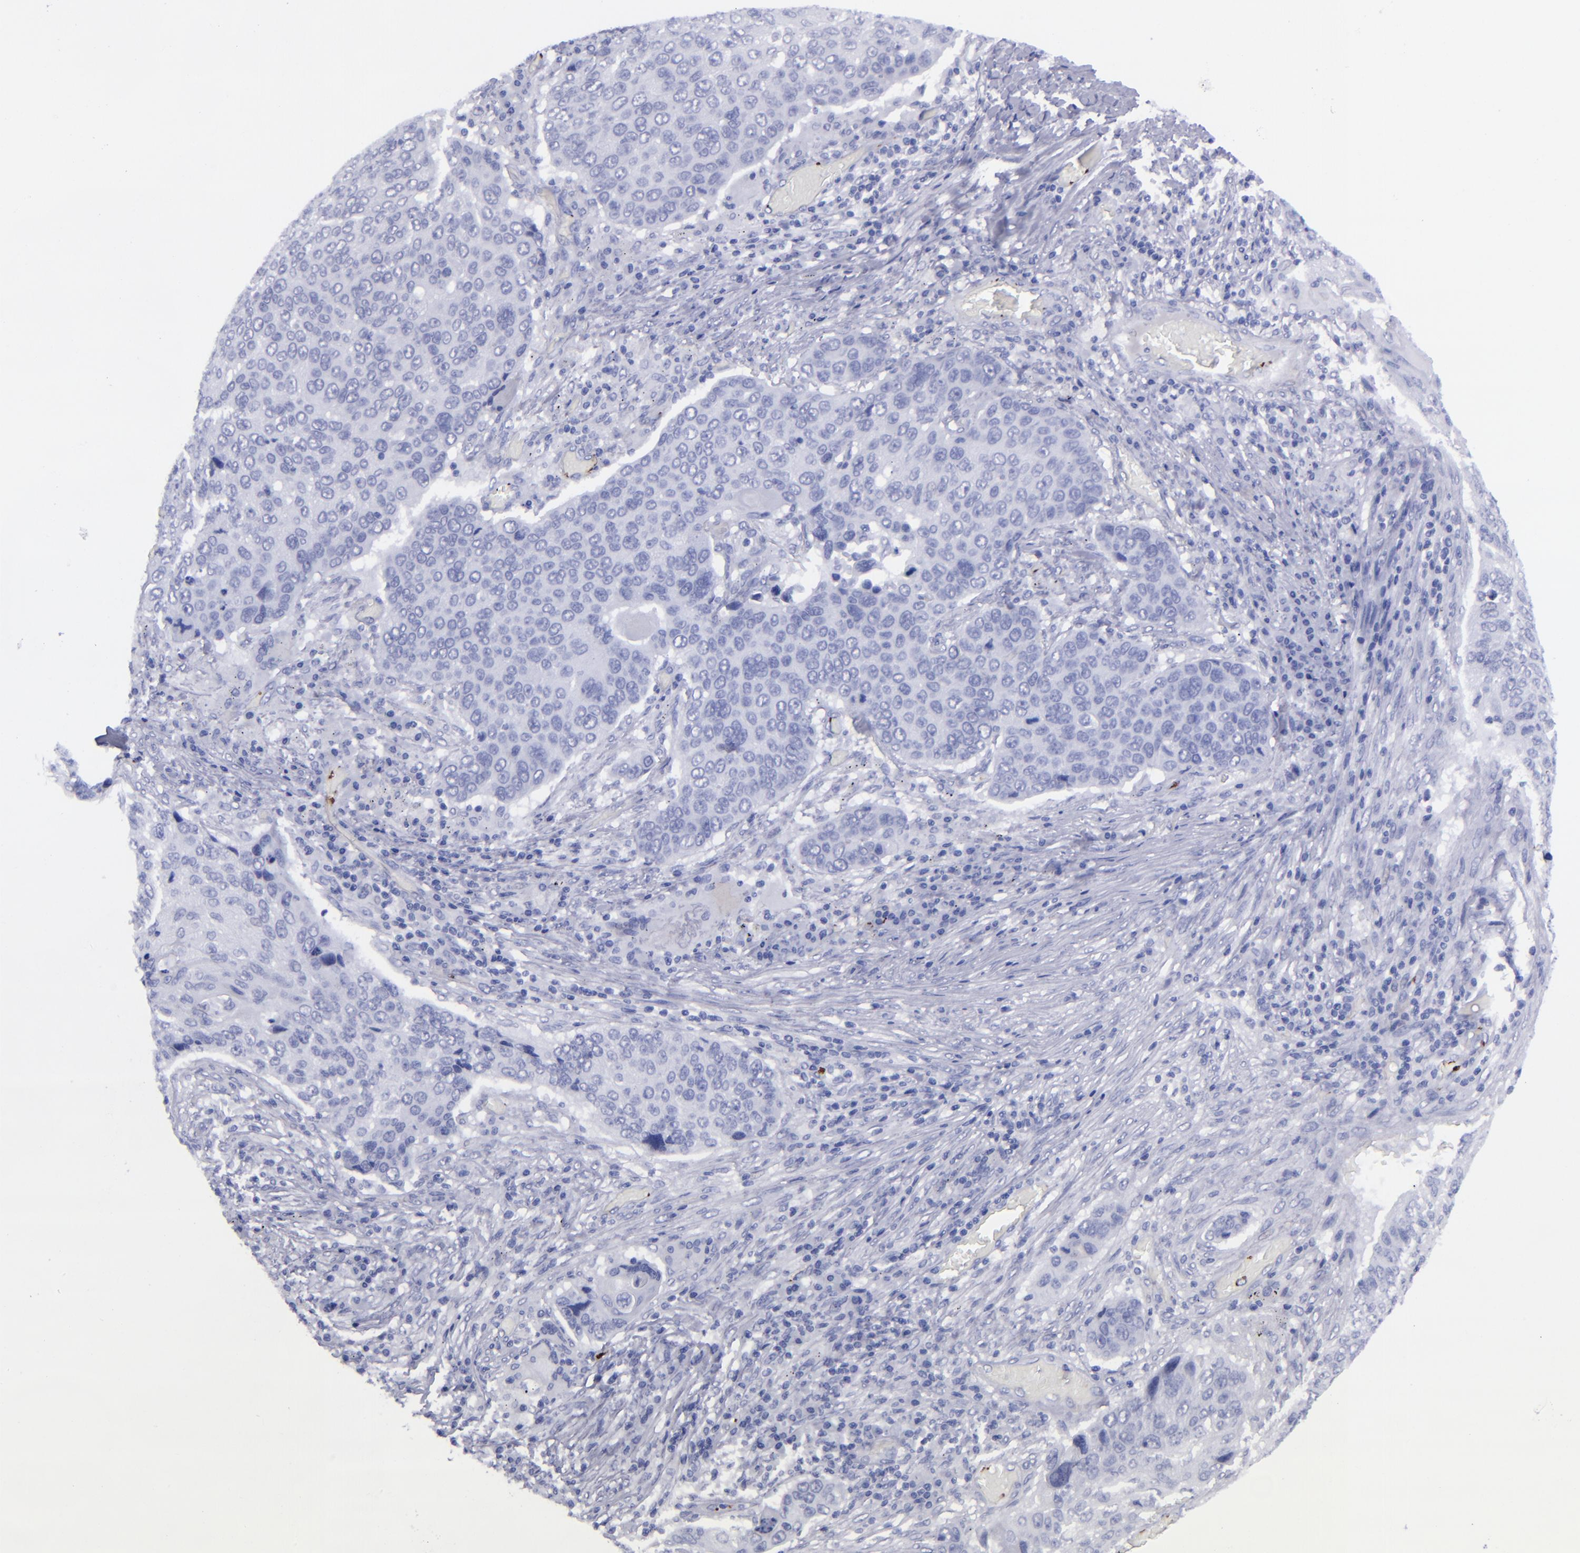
{"staining": {"intensity": "negative", "quantity": "none", "location": "none"}, "tissue": "lung cancer", "cell_type": "Tumor cells", "image_type": "cancer", "snomed": [{"axis": "morphology", "description": "Squamous cell carcinoma, NOS"}, {"axis": "topography", "description": "Lung"}], "caption": "Lung cancer (squamous cell carcinoma) was stained to show a protein in brown. There is no significant staining in tumor cells.", "gene": "EFCAB13", "patient": {"sex": "male", "age": 68}}